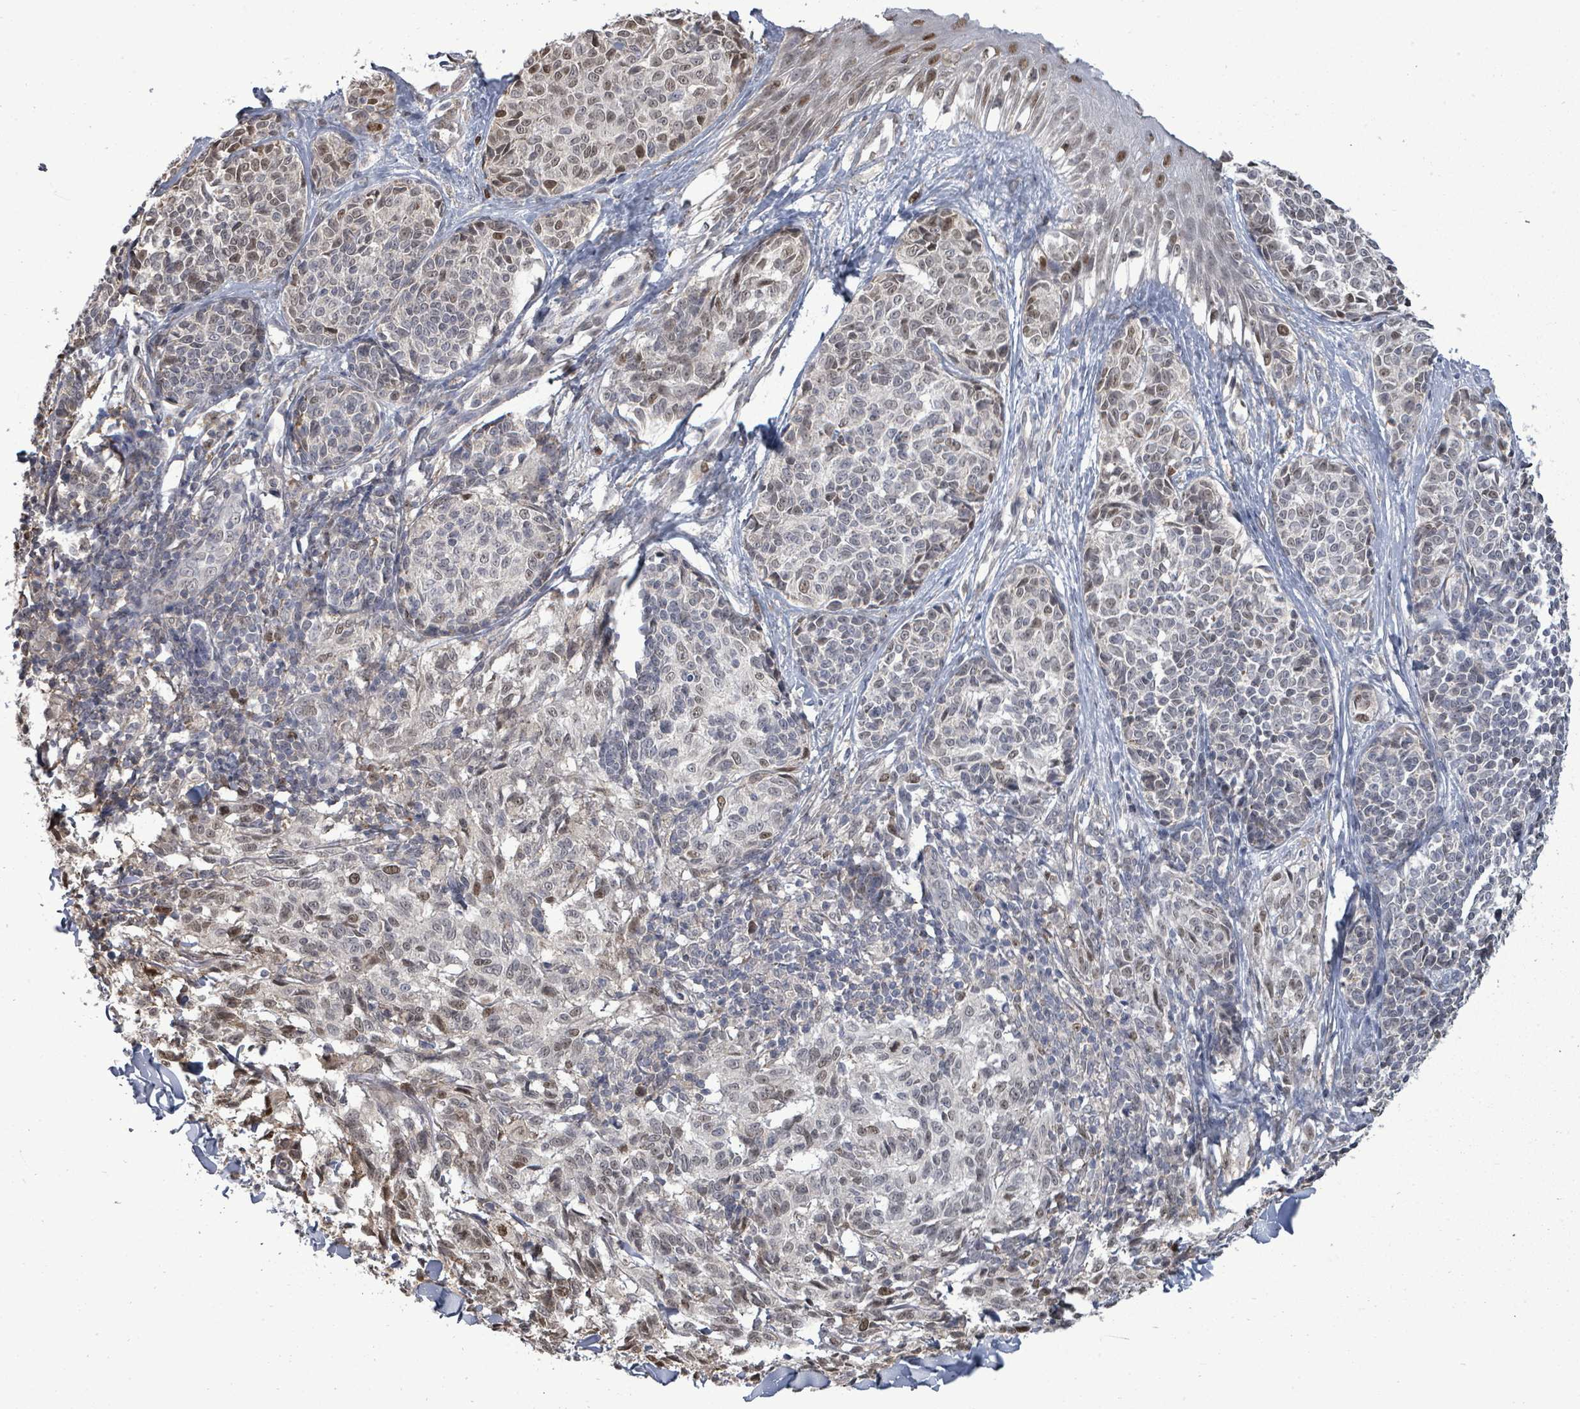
{"staining": {"intensity": "moderate", "quantity": "<25%", "location": "nuclear"}, "tissue": "melanoma", "cell_type": "Tumor cells", "image_type": "cancer", "snomed": [{"axis": "morphology", "description": "Malignant melanoma, NOS"}, {"axis": "topography", "description": "Skin of upper extremity"}], "caption": "About <25% of tumor cells in malignant melanoma show moderate nuclear protein positivity as visualized by brown immunohistochemical staining.", "gene": "PAPSS1", "patient": {"sex": "male", "age": 40}}